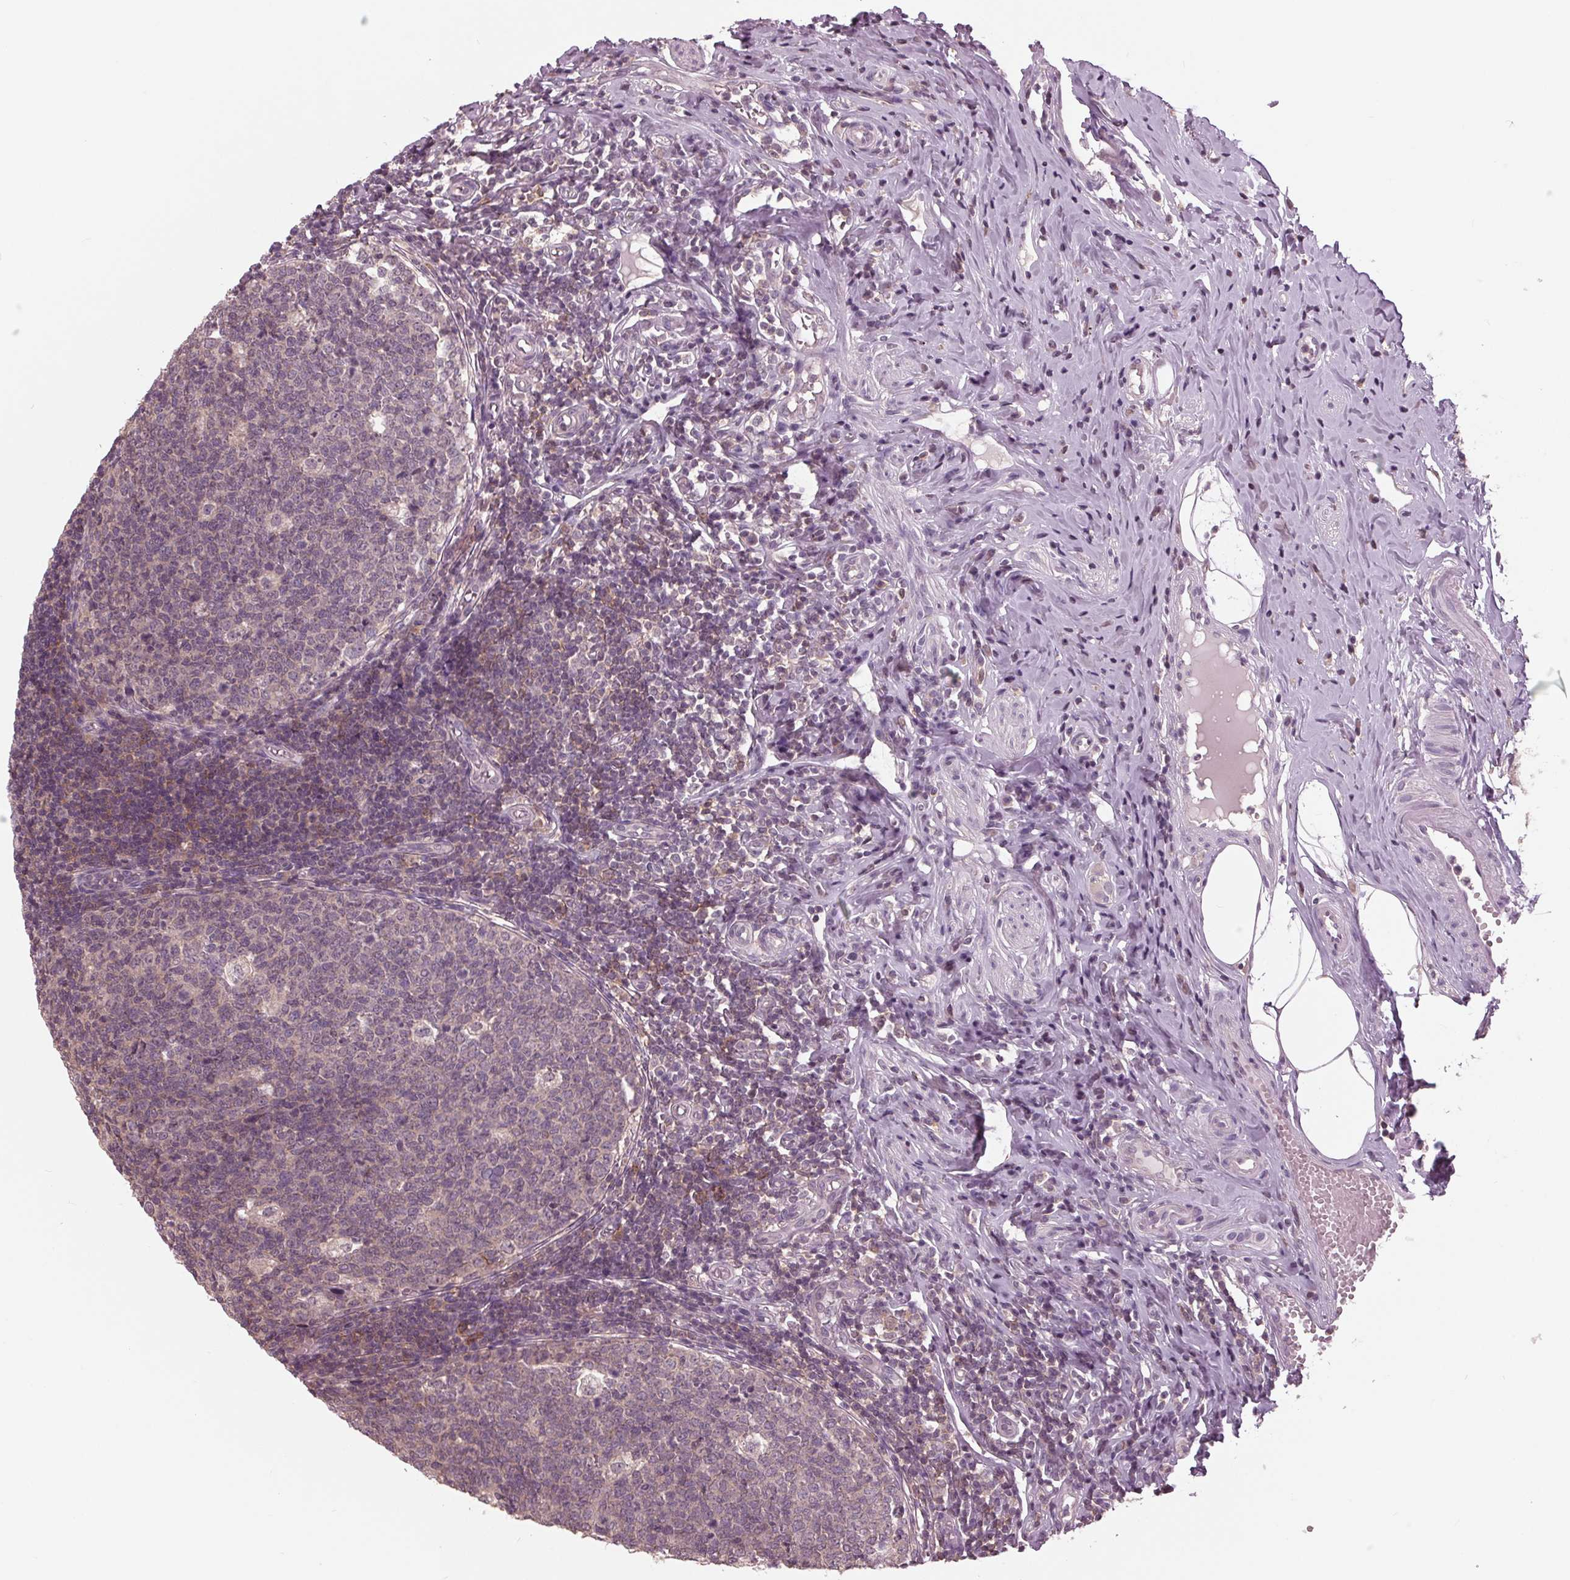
{"staining": {"intensity": "weak", "quantity": "25%-75%", "location": "cytoplasmic/membranous"}, "tissue": "appendix", "cell_type": "Glandular cells", "image_type": "normal", "snomed": [{"axis": "morphology", "description": "Normal tissue, NOS"}, {"axis": "topography", "description": "Appendix"}], "caption": "The photomicrograph displays immunohistochemical staining of benign appendix. There is weak cytoplasmic/membranous staining is seen in approximately 25%-75% of glandular cells.", "gene": "SIGLEC6", "patient": {"sex": "male", "age": 18}}